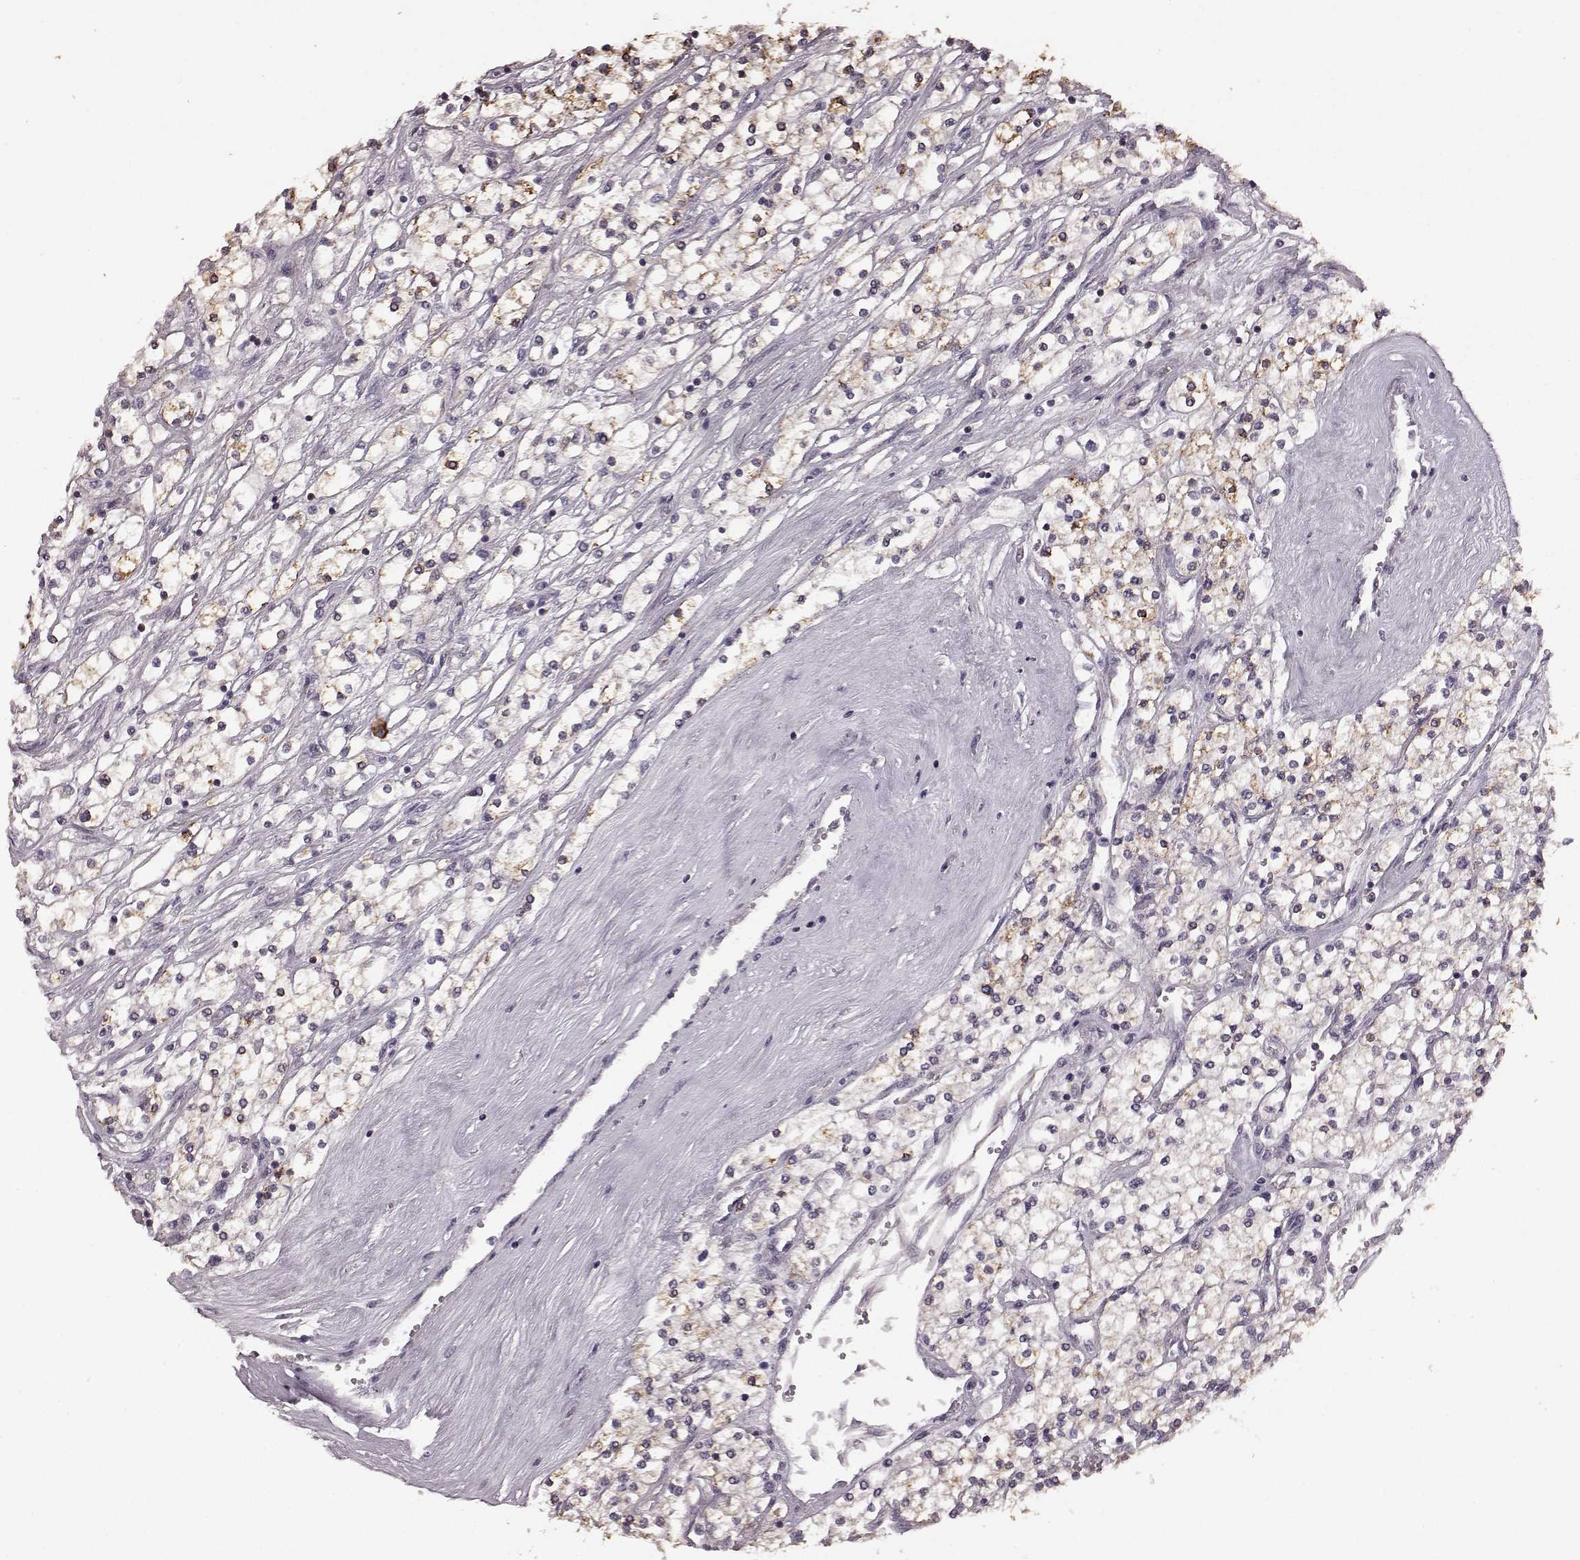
{"staining": {"intensity": "weak", "quantity": ">75%", "location": "cytoplasmic/membranous"}, "tissue": "renal cancer", "cell_type": "Tumor cells", "image_type": "cancer", "snomed": [{"axis": "morphology", "description": "Adenocarcinoma, NOS"}, {"axis": "topography", "description": "Kidney"}], "caption": "Protein expression analysis of human adenocarcinoma (renal) reveals weak cytoplasmic/membranous staining in approximately >75% of tumor cells.", "gene": "PDCD1", "patient": {"sex": "male", "age": 80}}